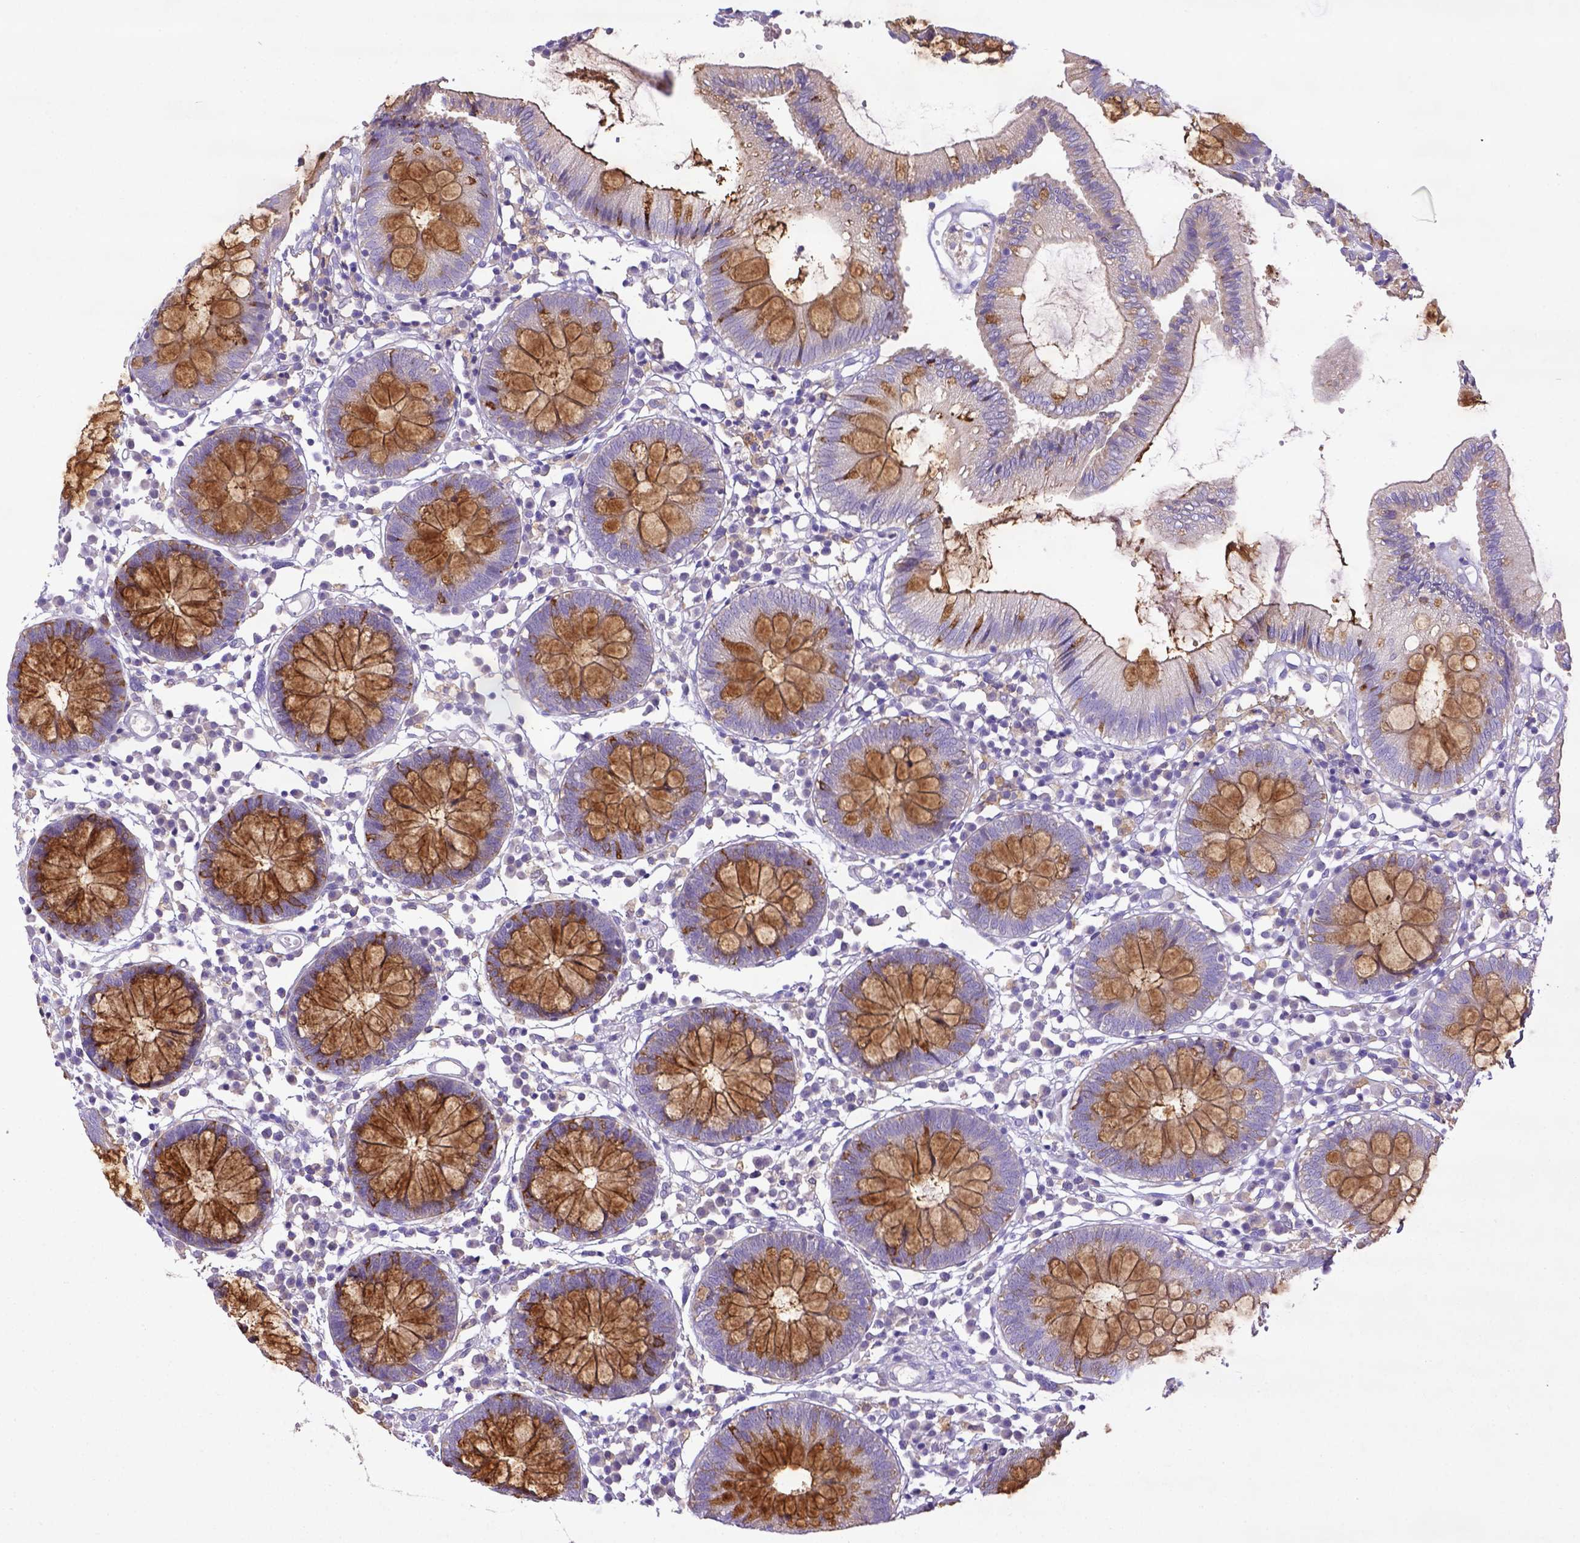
{"staining": {"intensity": "negative", "quantity": "none", "location": "none"}, "tissue": "colon", "cell_type": "Endothelial cells", "image_type": "normal", "snomed": [{"axis": "morphology", "description": "Normal tissue, NOS"}, {"axis": "morphology", "description": "Adenocarcinoma, NOS"}, {"axis": "topography", "description": "Colon"}], "caption": "IHC photomicrograph of unremarkable colon: human colon stained with DAB (3,3'-diaminobenzidine) exhibits no significant protein expression in endothelial cells.", "gene": "CD40", "patient": {"sex": "male", "age": 83}}